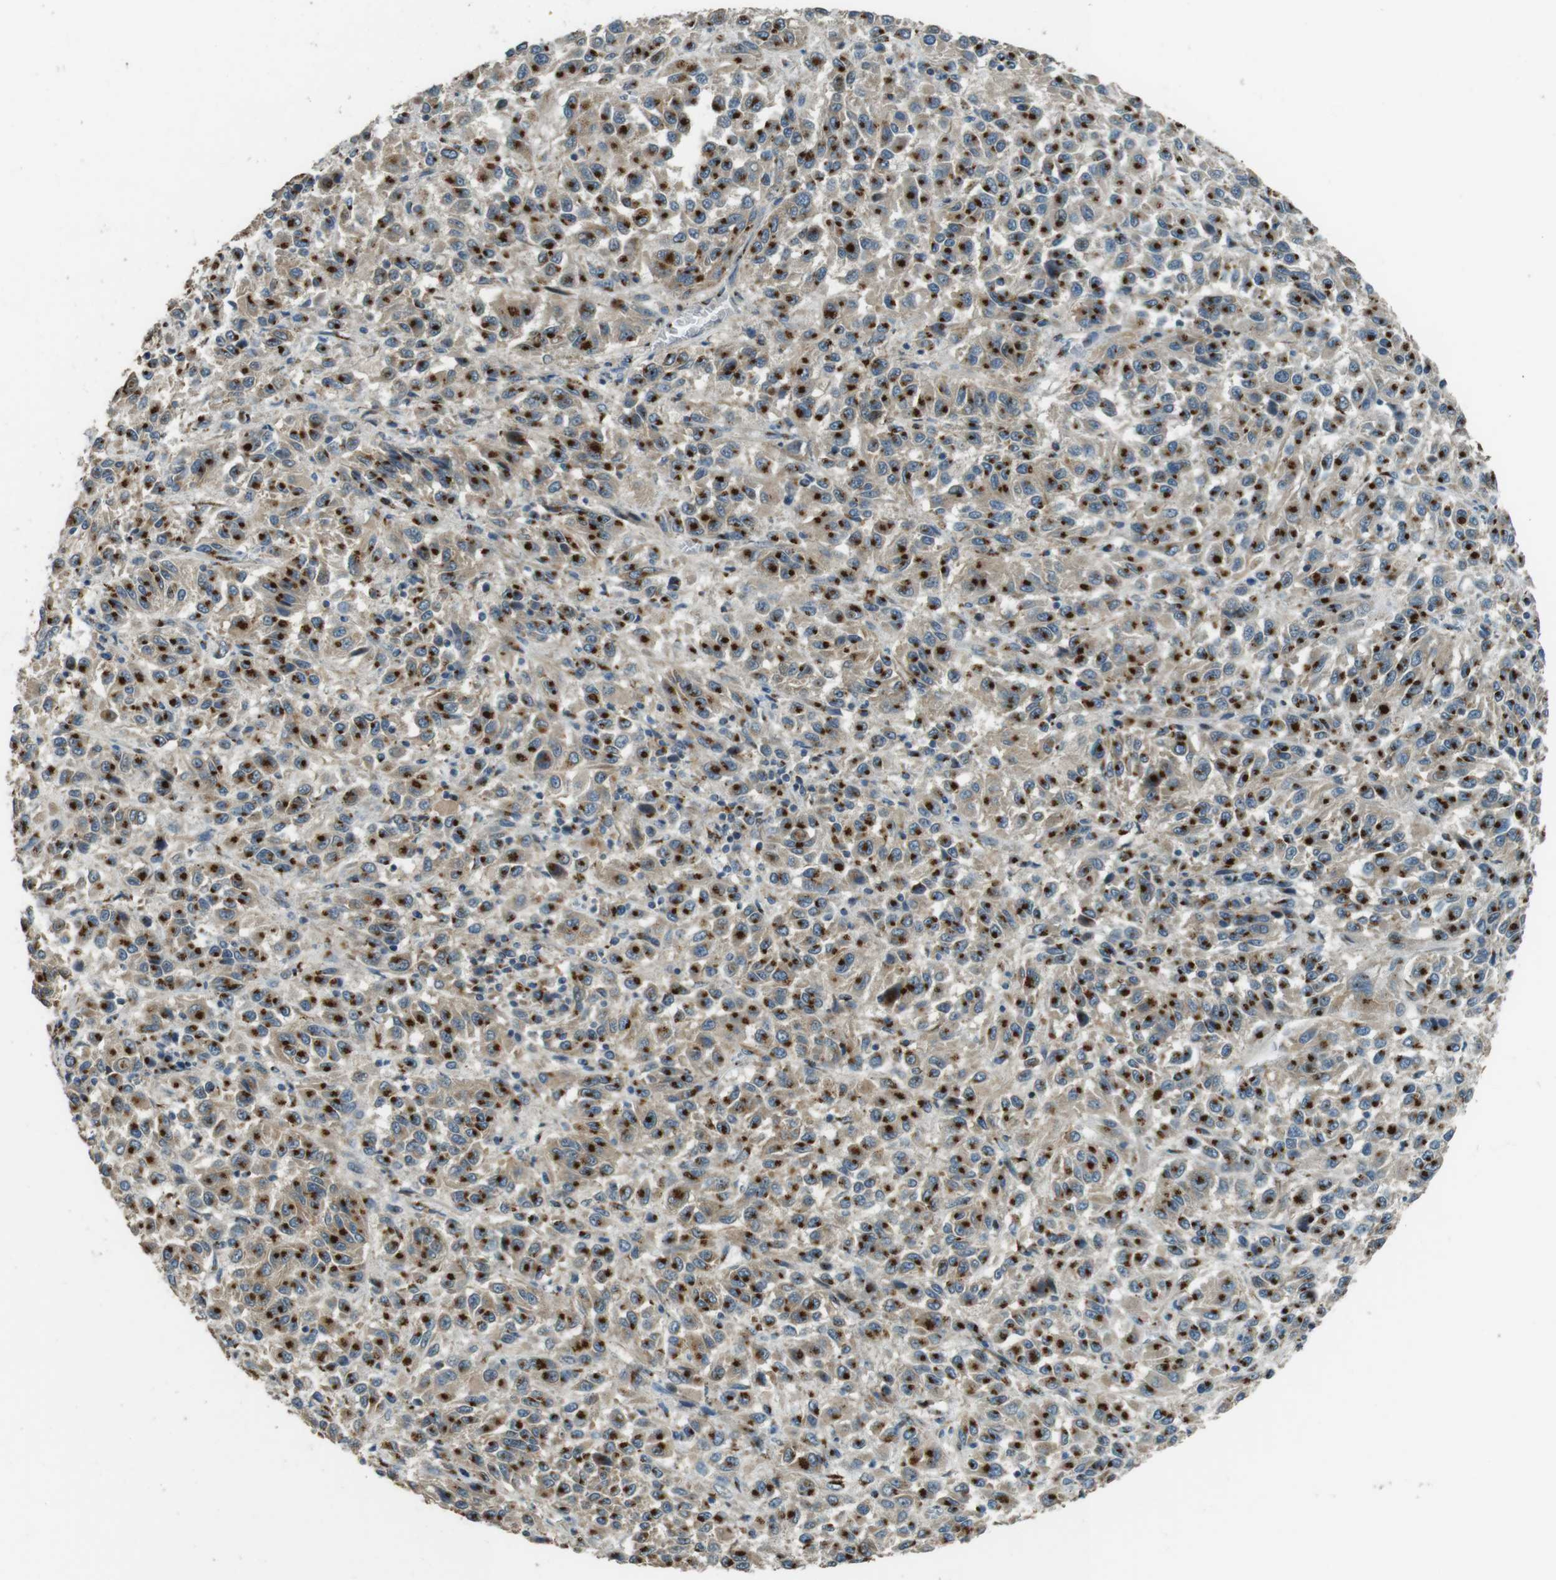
{"staining": {"intensity": "strong", "quantity": ">75%", "location": "cytoplasmic/membranous"}, "tissue": "melanoma", "cell_type": "Tumor cells", "image_type": "cancer", "snomed": [{"axis": "morphology", "description": "Malignant melanoma, Metastatic site"}, {"axis": "topography", "description": "Lung"}], "caption": "Malignant melanoma (metastatic site) stained for a protein exhibits strong cytoplasmic/membranous positivity in tumor cells.", "gene": "TMEM115", "patient": {"sex": "male", "age": 64}}